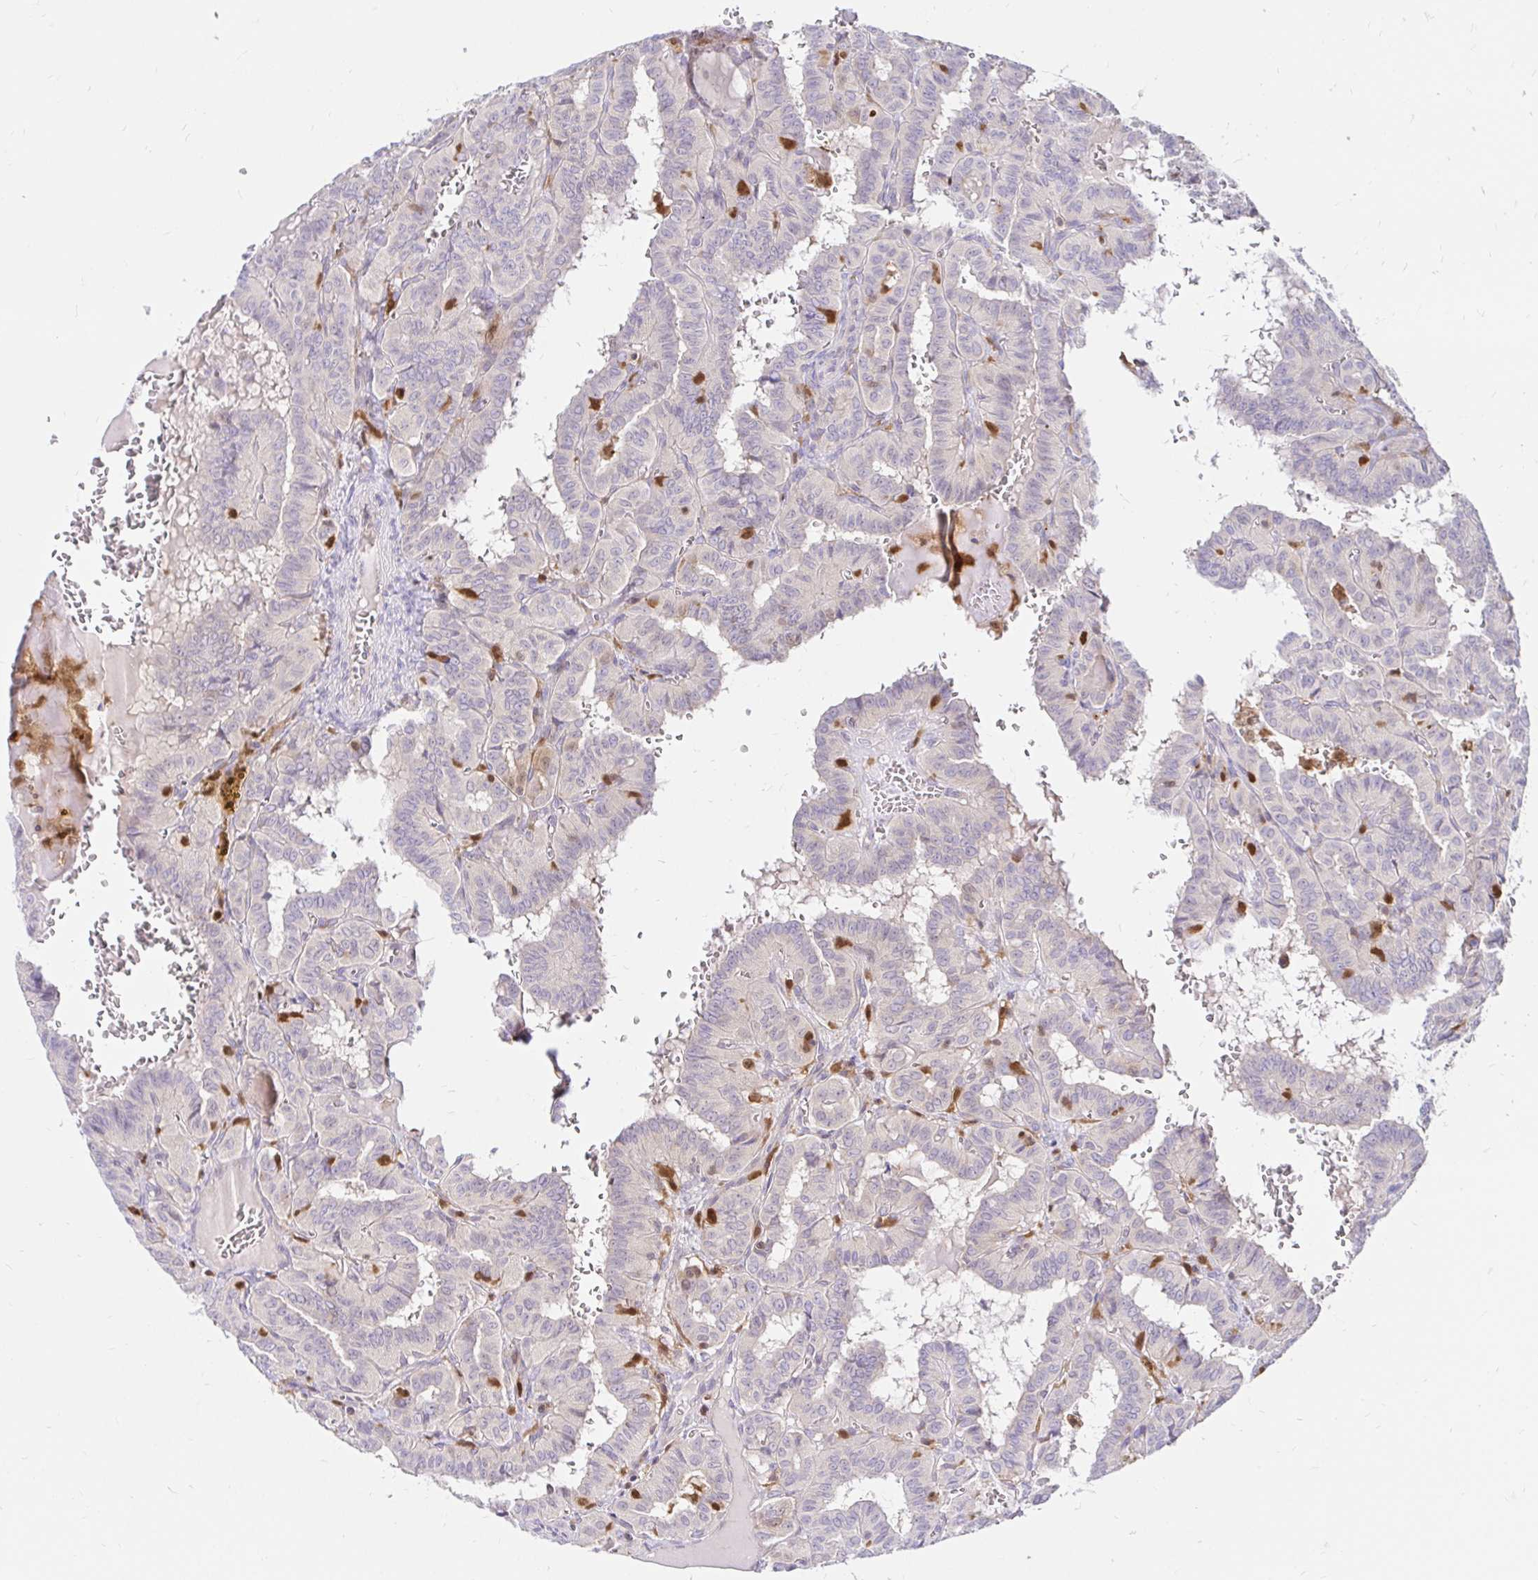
{"staining": {"intensity": "negative", "quantity": "none", "location": "none"}, "tissue": "thyroid cancer", "cell_type": "Tumor cells", "image_type": "cancer", "snomed": [{"axis": "morphology", "description": "Papillary adenocarcinoma, NOS"}, {"axis": "topography", "description": "Thyroid gland"}], "caption": "There is no significant positivity in tumor cells of thyroid cancer.", "gene": "PYCARD", "patient": {"sex": "female", "age": 21}}